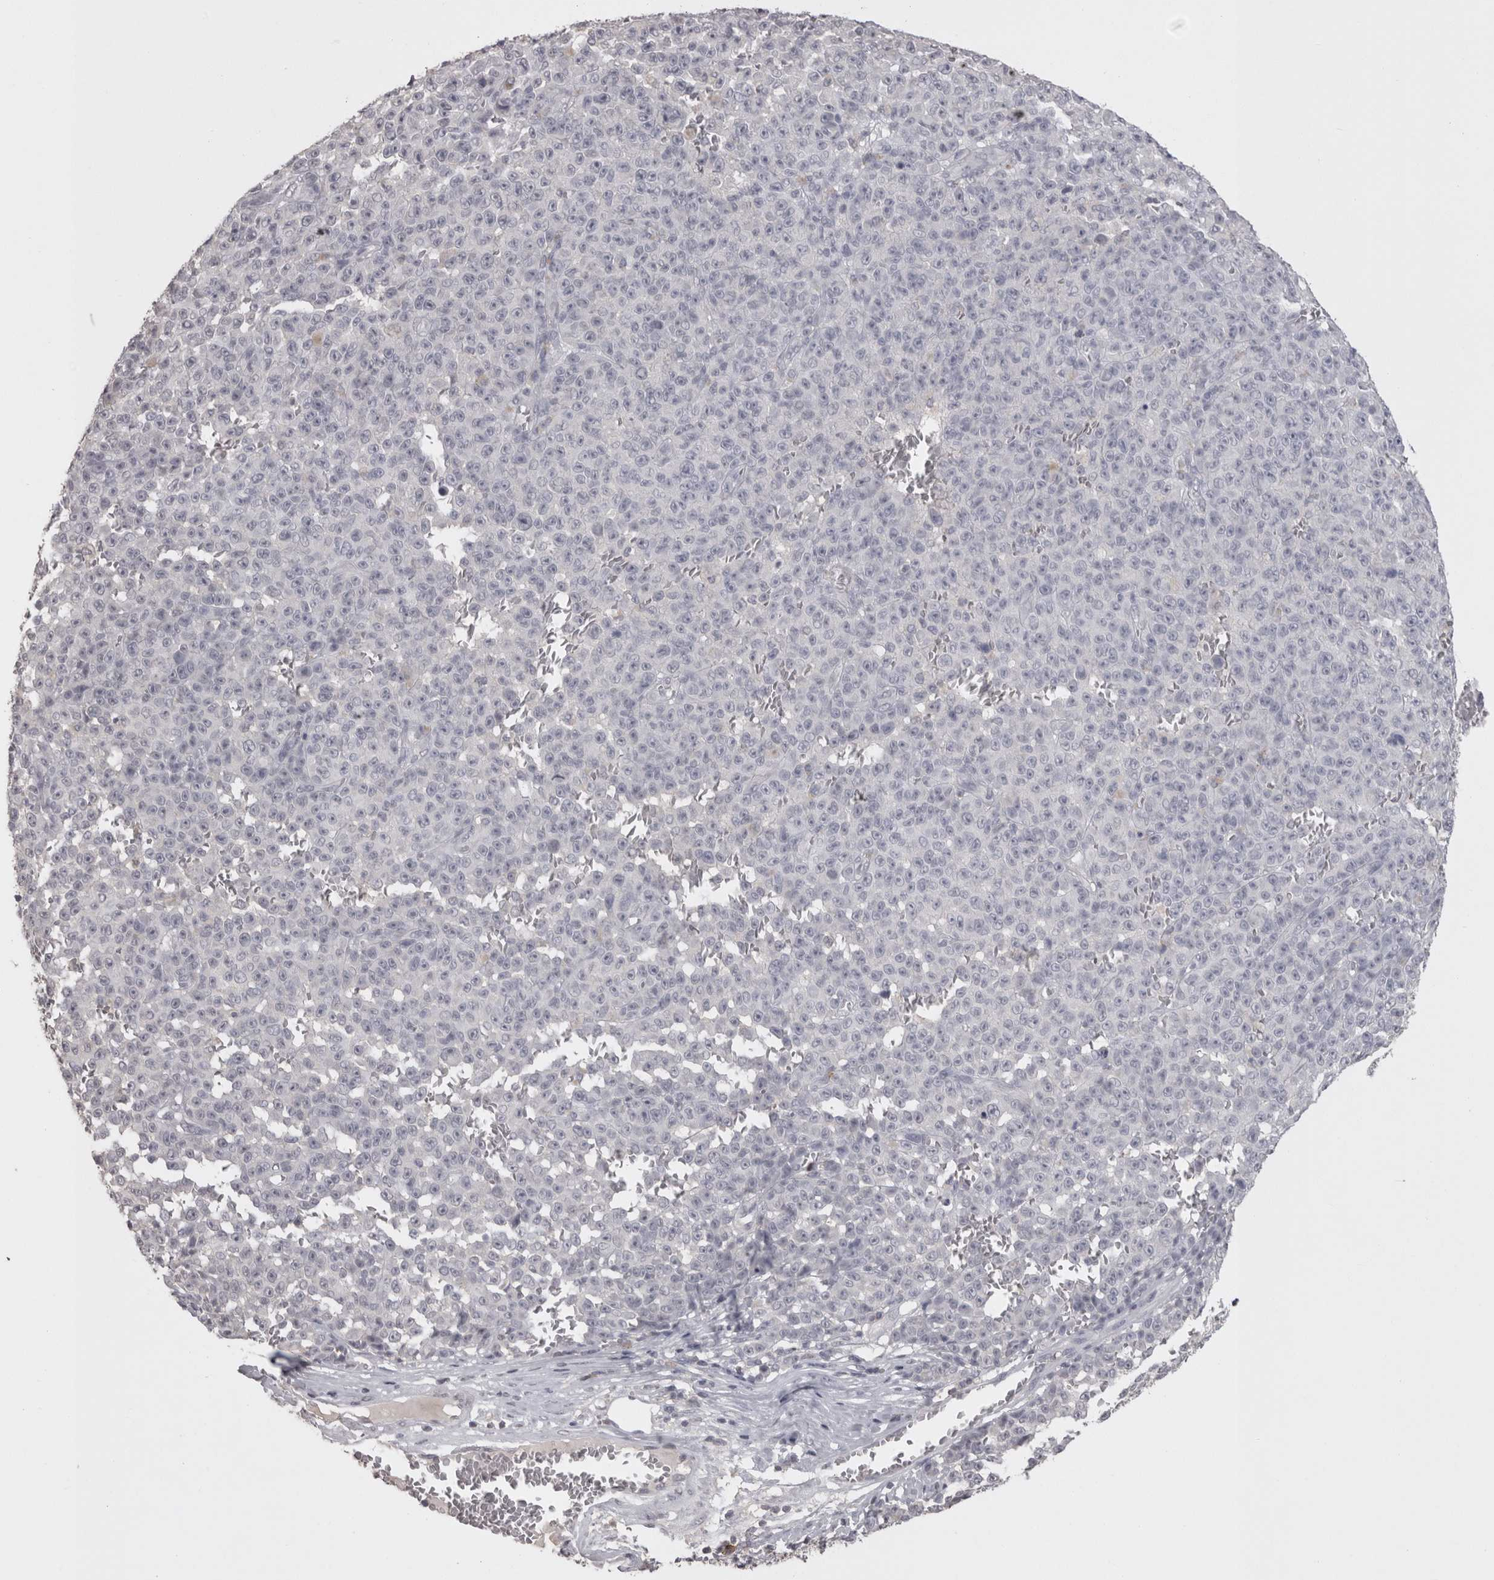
{"staining": {"intensity": "negative", "quantity": "none", "location": "none"}, "tissue": "melanoma", "cell_type": "Tumor cells", "image_type": "cancer", "snomed": [{"axis": "morphology", "description": "Malignant melanoma, NOS"}, {"axis": "topography", "description": "Skin"}], "caption": "Immunohistochemical staining of melanoma displays no significant positivity in tumor cells.", "gene": "LAX1", "patient": {"sex": "female", "age": 82}}